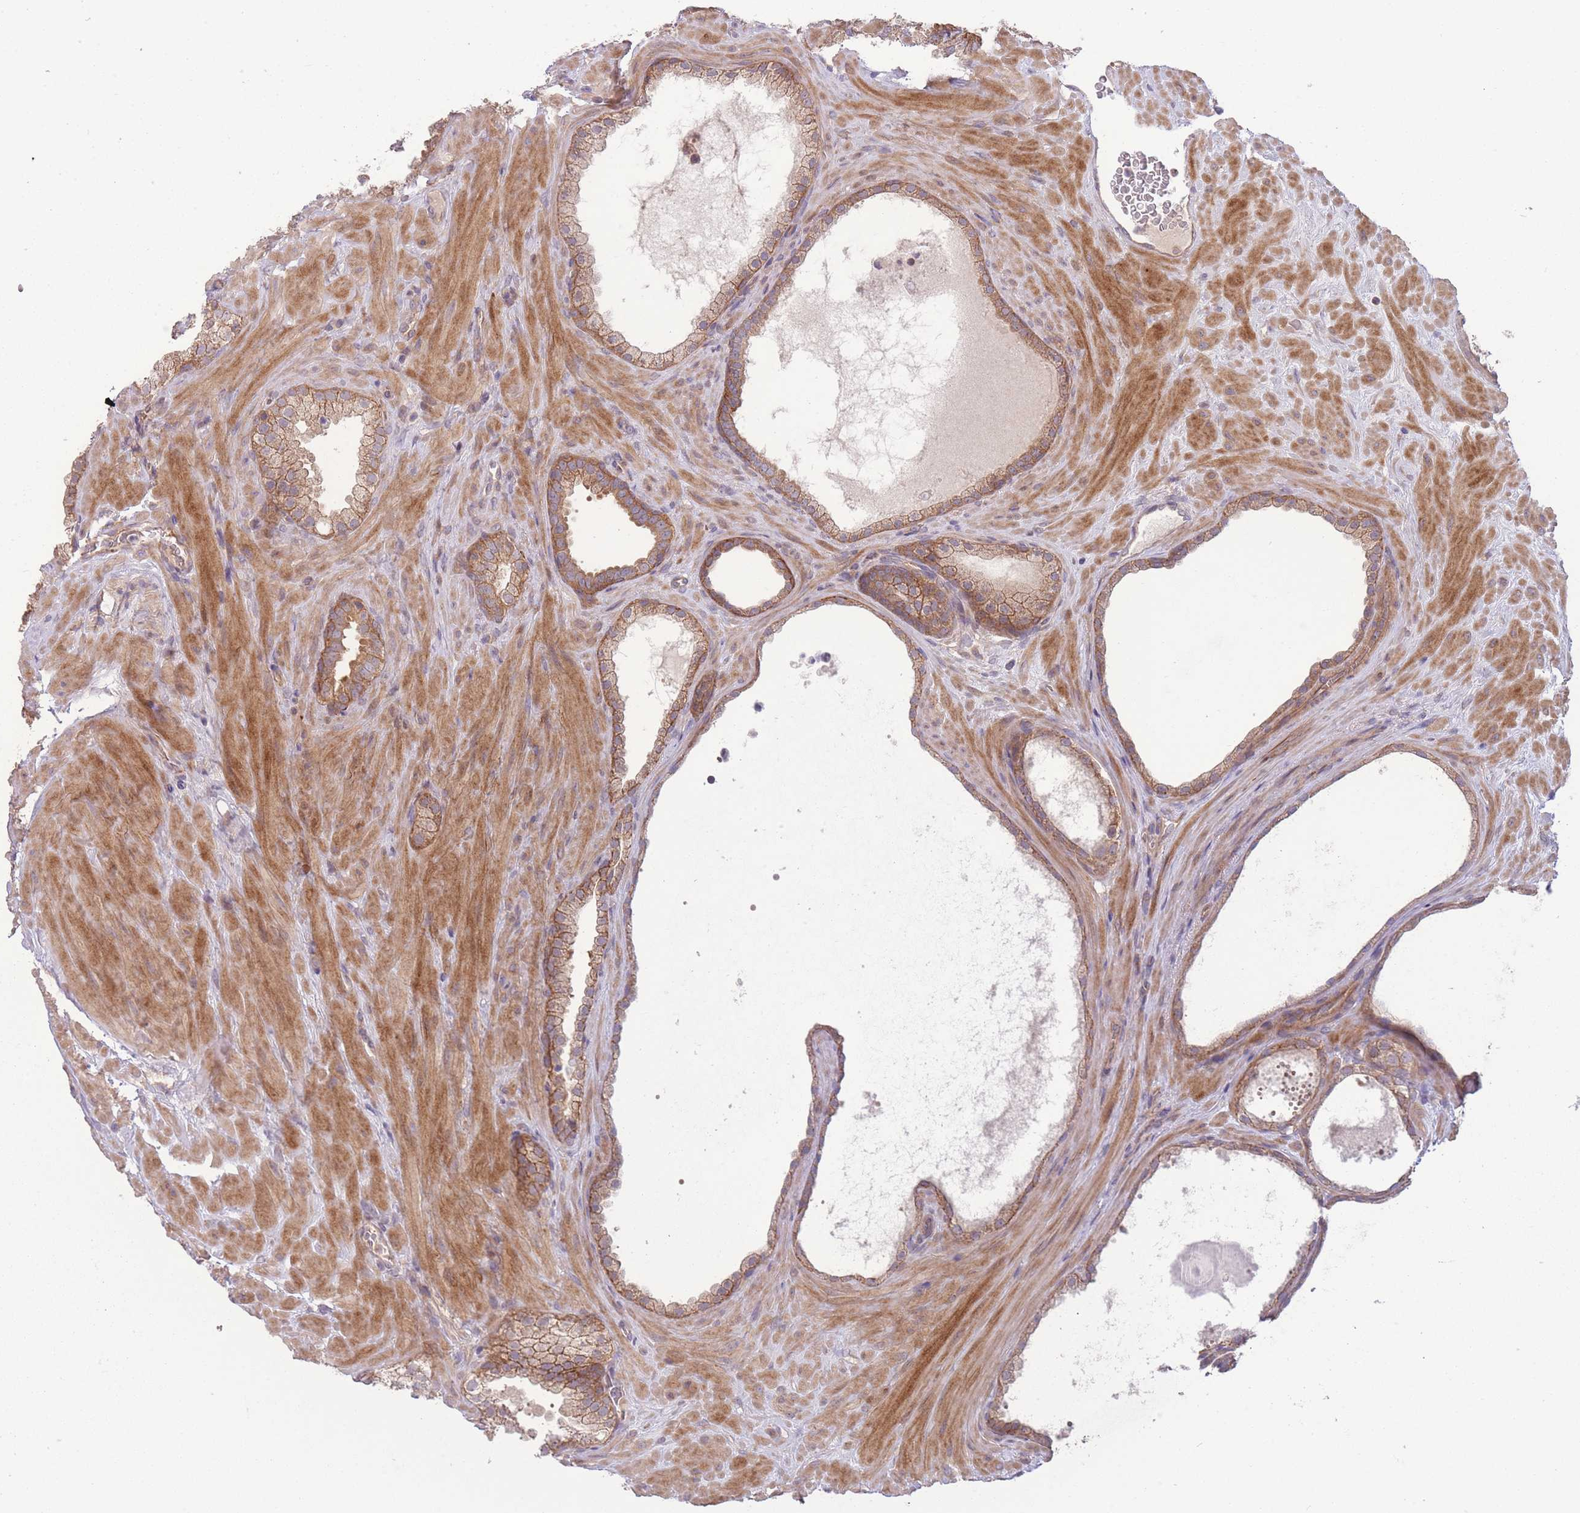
{"staining": {"intensity": "moderate", "quantity": ">75%", "location": "cytoplasmic/membranous"}, "tissue": "prostate cancer", "cell_type": "Tumor cells", "image_type": "cancer", "snomed": [{"axis": "morphology", "description": "Adenocarcinoma, Low grade"}, {"axis": "topography", "description": "Prostate"}], "caption": "Moderate cytoplasmic/membranous protein staining is appreciated in approximately >75% of tumor cells in prostate low-grade adenocarcinoma.", "gene": "PFDN6", "patient": {"sex": "male", "age": 62}}